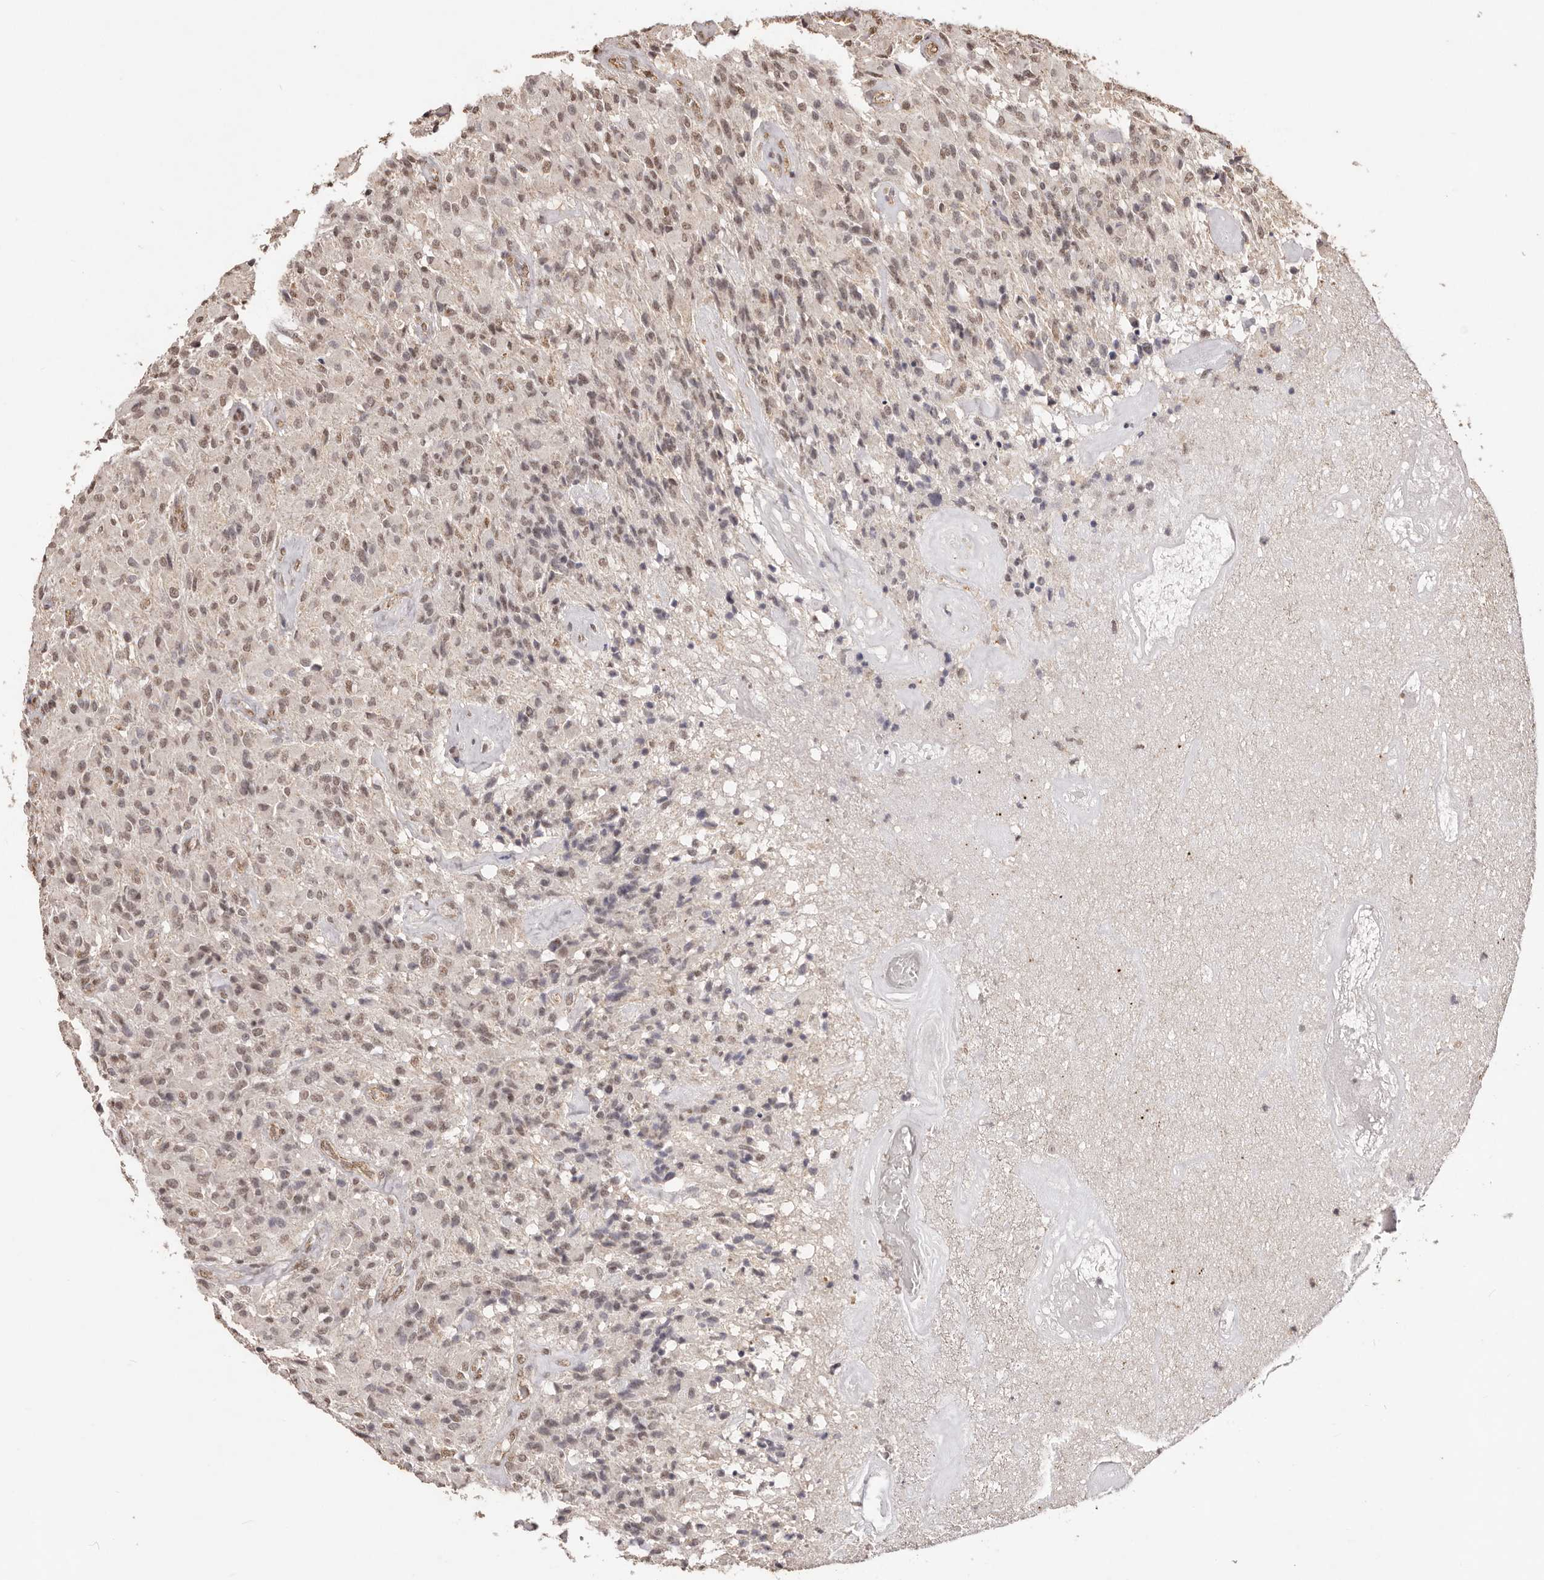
{"staining": {"intensity": "moderate", "quantity": ">75%", "location": "nuclear"}, "tissue": "glioma", "cell_type": "Tumor cells", "image_type": "cancer", "snomed": [{"axis": "morphology", "description": "Glioma, malignant, High grade"}, {"axis": "topography", "description": "Brain"}], "caption": "A brown stain labels moderate nuclear expression of a protein in malignant glioma (high-grade) tumor cells.", "gene": "RPS6KA5", "patient": {"sex": "male", "age": 71}}